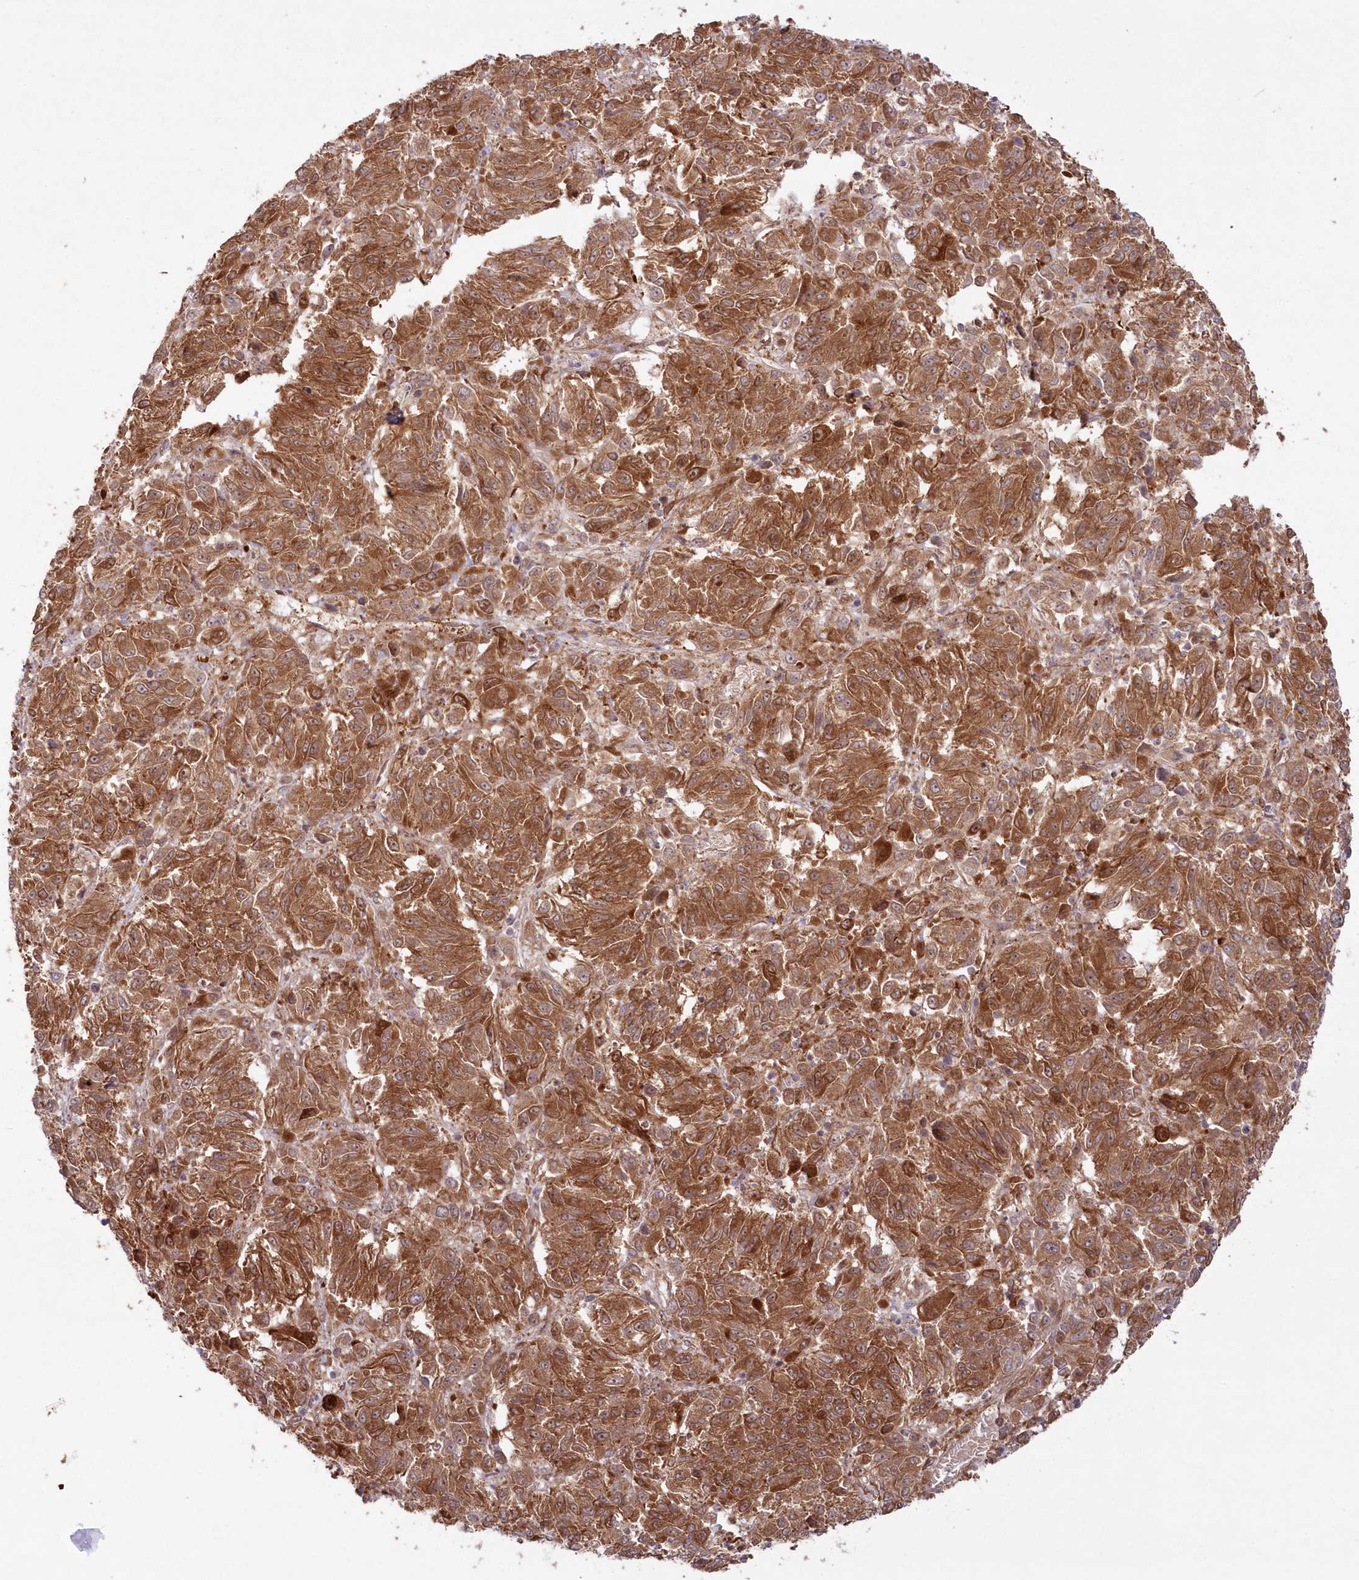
{"staining": {"intensity": "moderate", "quantity": ">75%", "location": "cytoplasmic/membranous"}, "tissue": "melanoma", "cell_type": "Tumor cells", "image_type": "cancer", "snomed": [{"axis": "morphology", "description": "Malignant melanoma, Metastatic site"}, {"axis": "topography", "description": "Lung"}], "caption": "Immunohistochemical staining of malignant melanoma (metastatic site) shows medium levels of moderate cytoplasmic/membranous expression in approximately >75% of tumor cells.", "gene": "GBE1", "patient": {"sex": "male", "age": 64}}